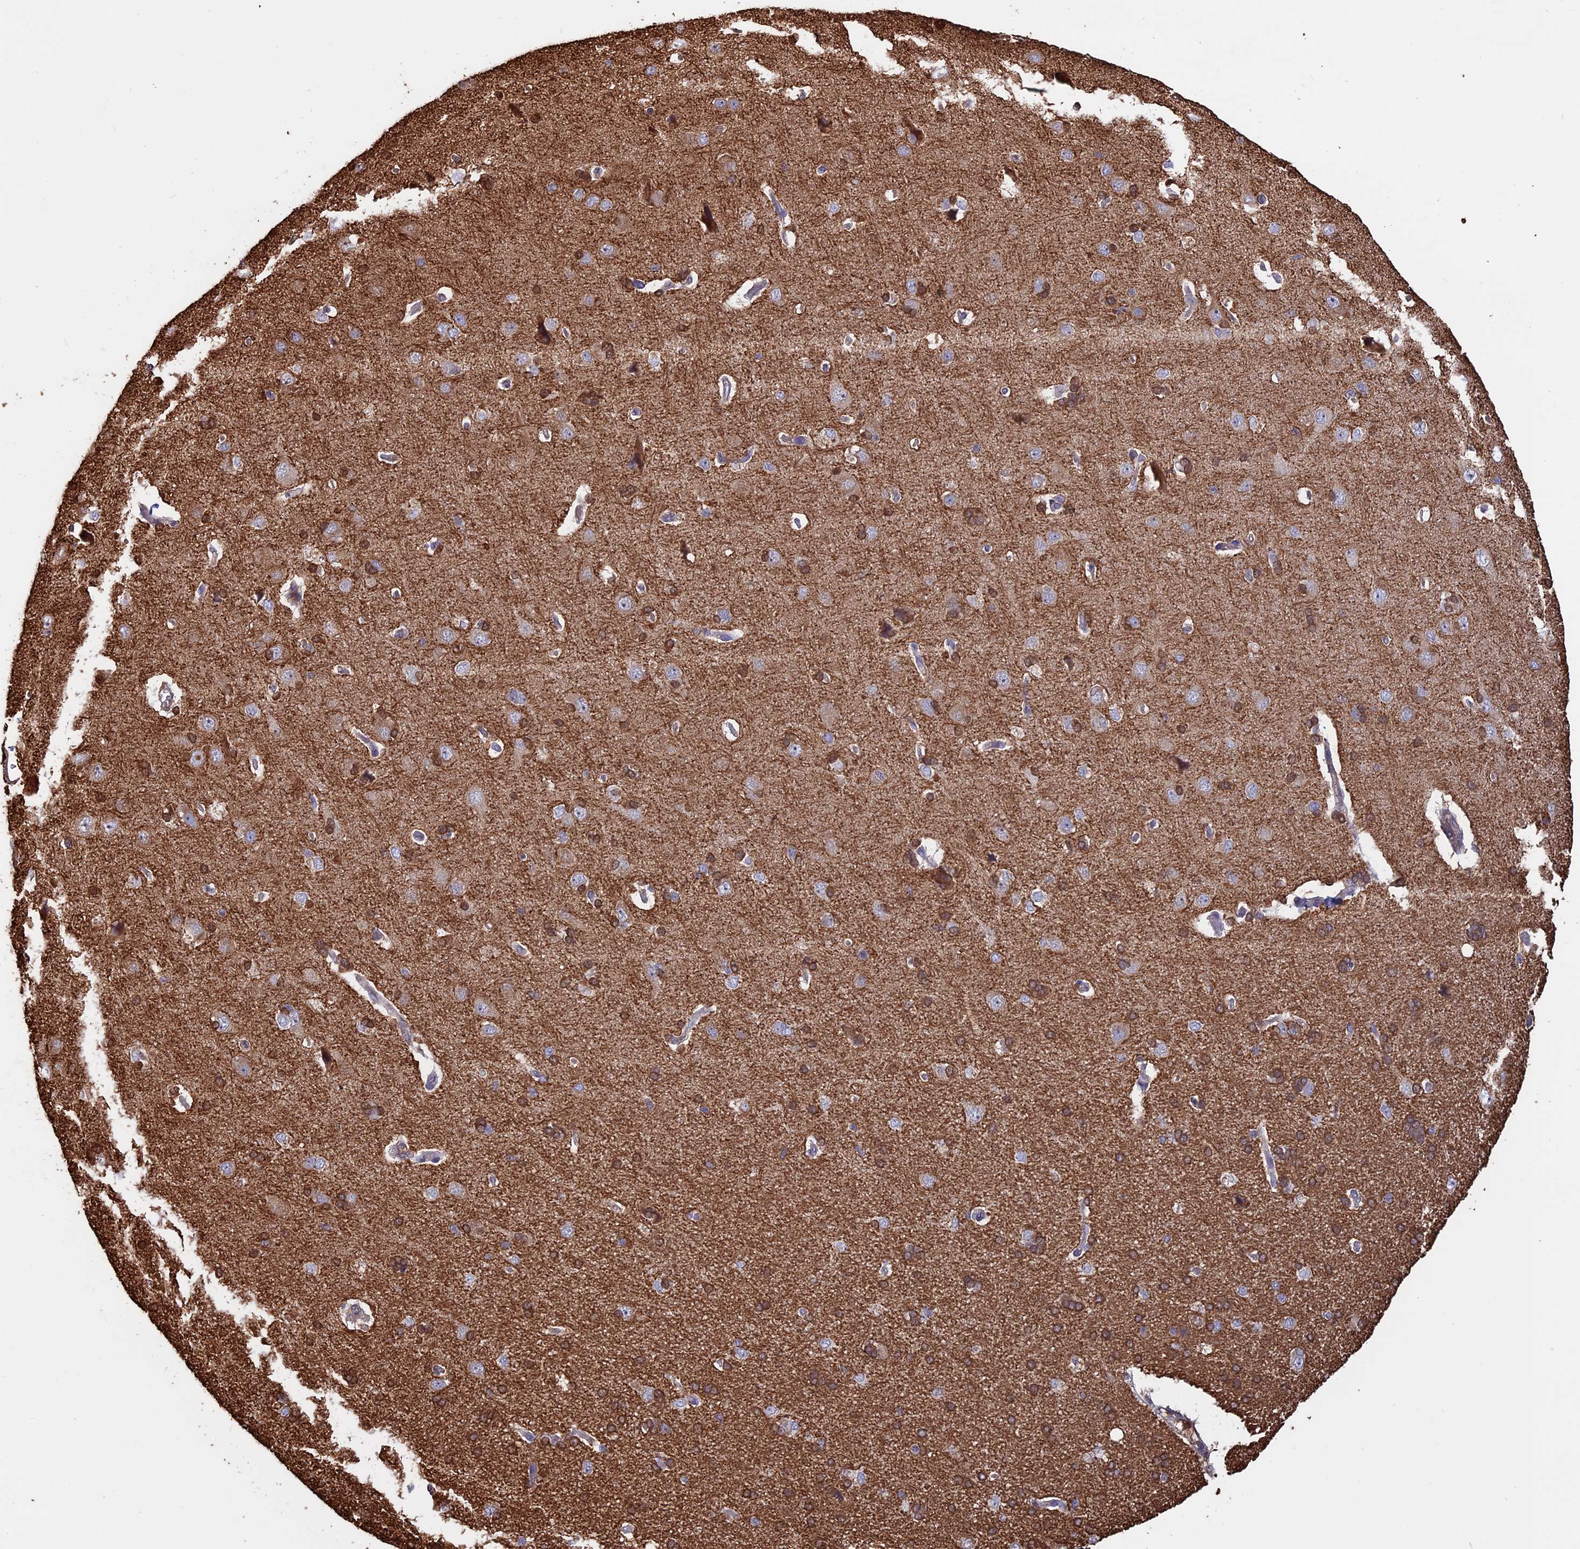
{"staining": {"intensity": "weak", "quantity": ">75%", "location": "cytoplasmic/membranous"}, "tissue": "cerebral cortex", "cell_type": "Endothelial cells", "image_type": "normal", "snomed": [{"axis": "morphology", "description": "Normal tissue, NOS"}, {"axis": "topography", "description": "Cerebral cortex"}], "caption": "Endothelial cells demonstrate weak cytoplasmic/membranous expression in about >75% of cells in benign cerebral cortex.", "gene": "VWA3A", "patient": {"sex": "male", "age": 62}}